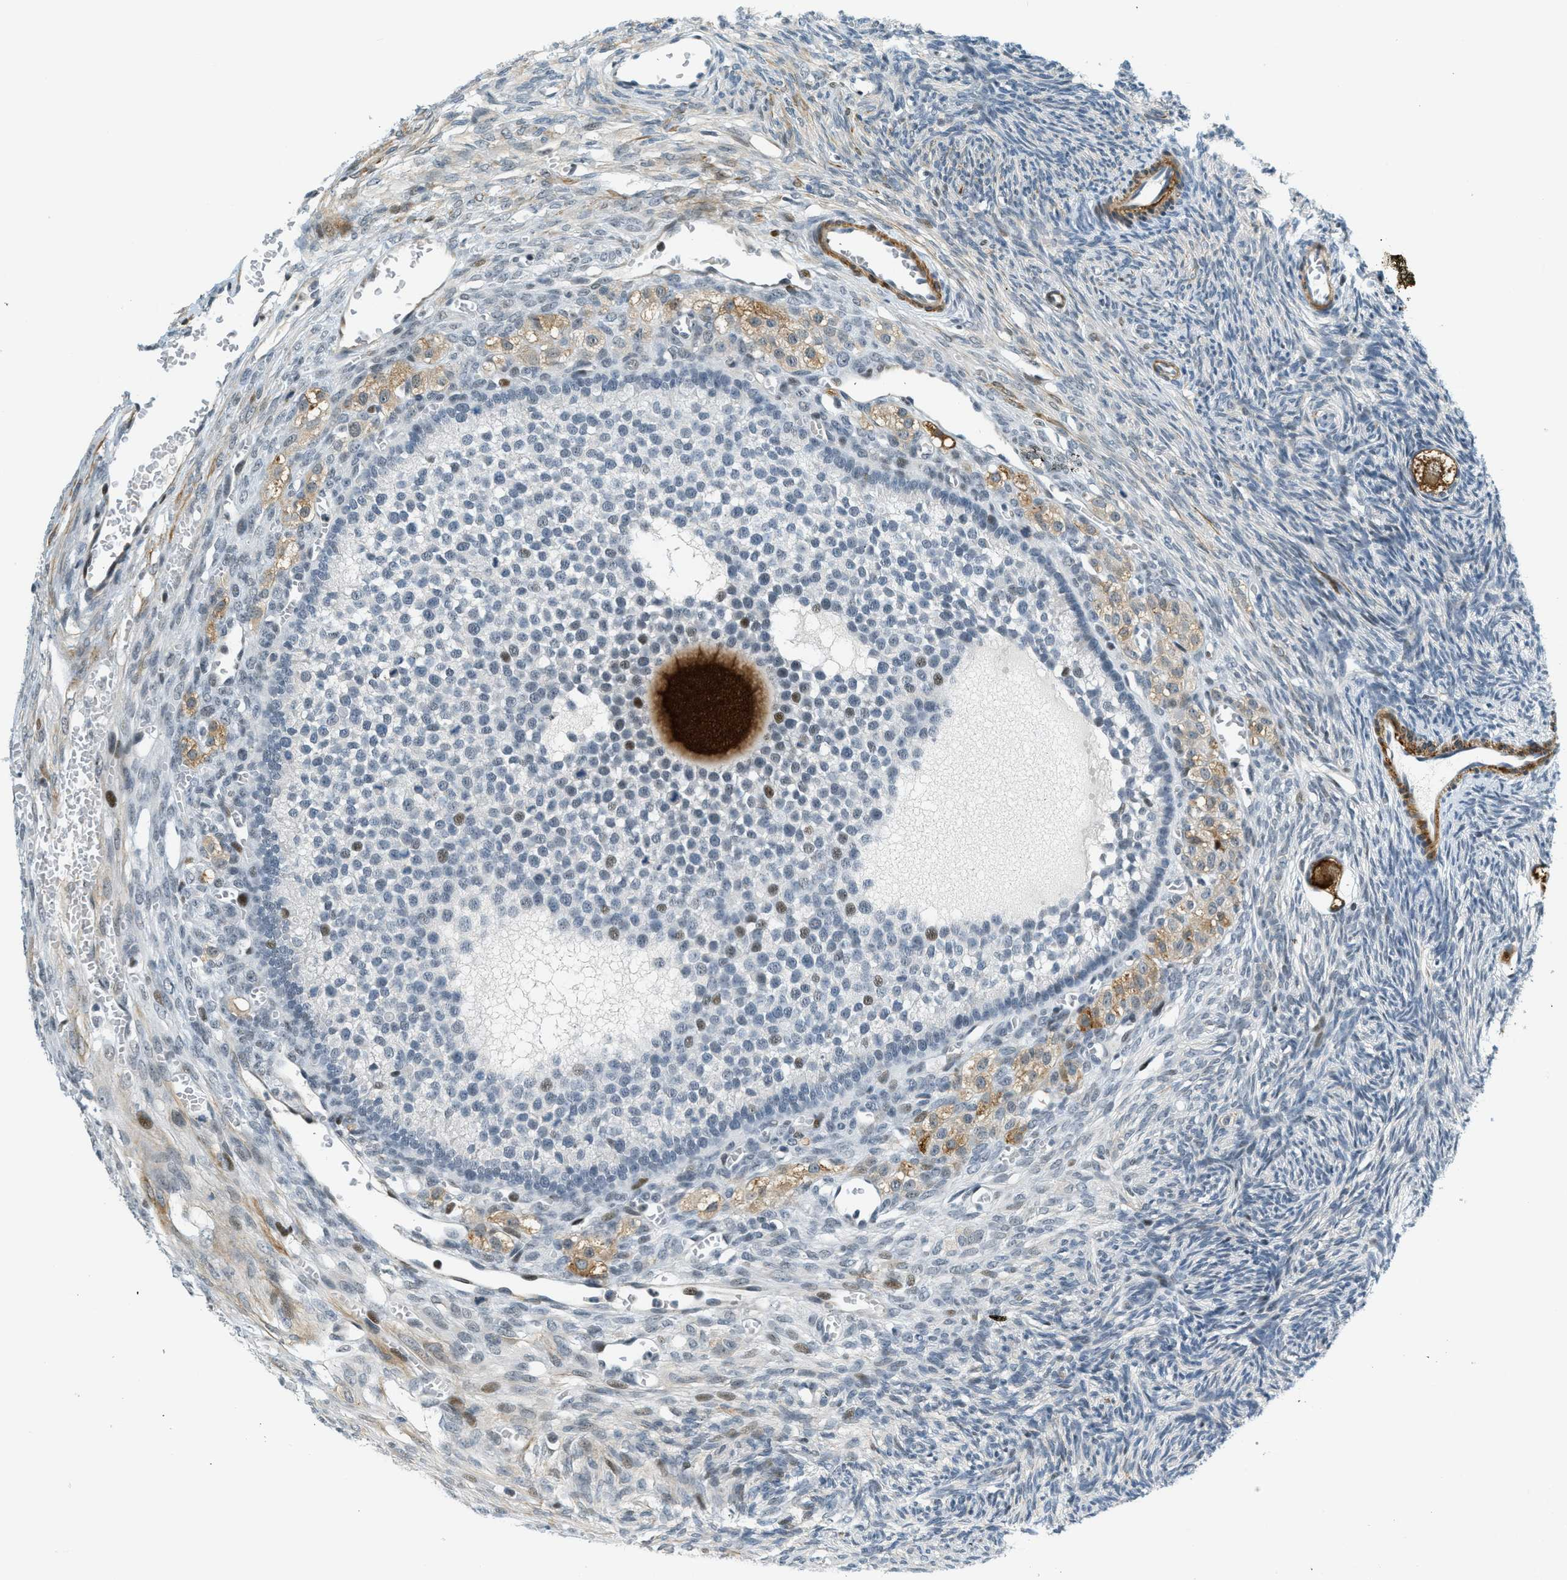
{"staining": {"intensity": "strong", "quantity": "<25%", "location": "nuclear"}, "tissue": "ovary", "cell_type": "Follicle cells", "image_type": "normal", "snomed": [{"axis": "morphology", "description": "Normal tissue, NOS"}, {"axis": "topography", "description": "Ovary"}], "caption": "A high-resolution photomicrograph shows IHC staining of normal ovary, which exhibits strong nuclear staining in approximately <25% of follicle cells. The protein is stained brown, and the nuclei are stained in blue (DAB (3,3'-diaminobenzidine) IHC with brightfield microscopy, high magnification).", "gene": "ZDHHC23", "patient": {"sex": "female", "age": 27}}